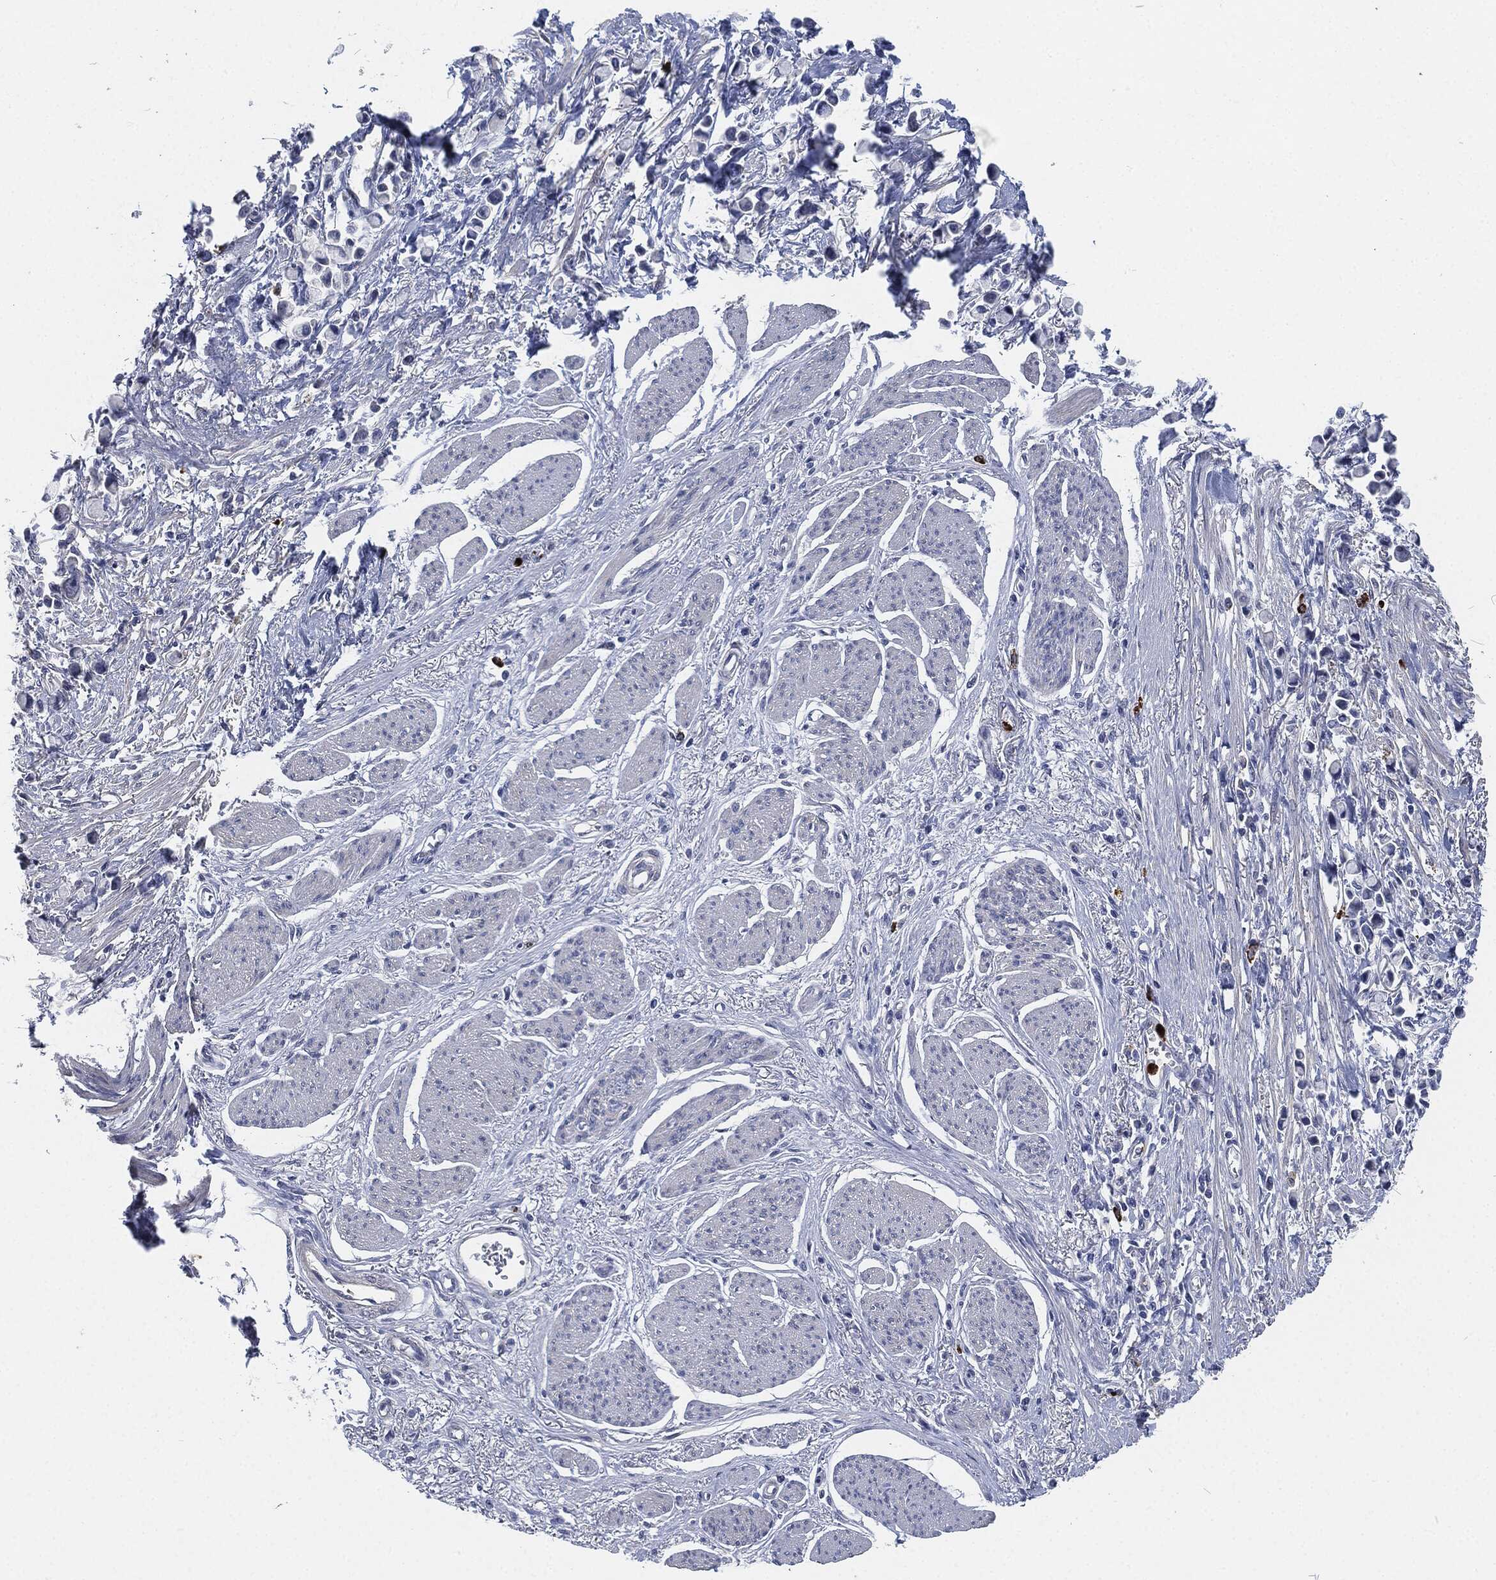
{"staining": {"intensity": "negative", "quantity": "none", "location": "none"}, "tissue": "stomach cancer", "cell_type": "Tumor cells", "image_type": "cancer", "snomed": [{"axis": "morphology", "description": "Adenocarcinoma, NOS"}, {"axis": "topography", "description": "Stomach"}], "caption": "The IHC micrograph has no significant staining in tumor cells of stomach cancer tissue. (DAB IHC with hematoxylin counter stain).", "gene": "MPO", "patient": {"sex": "female", "age": 81}}